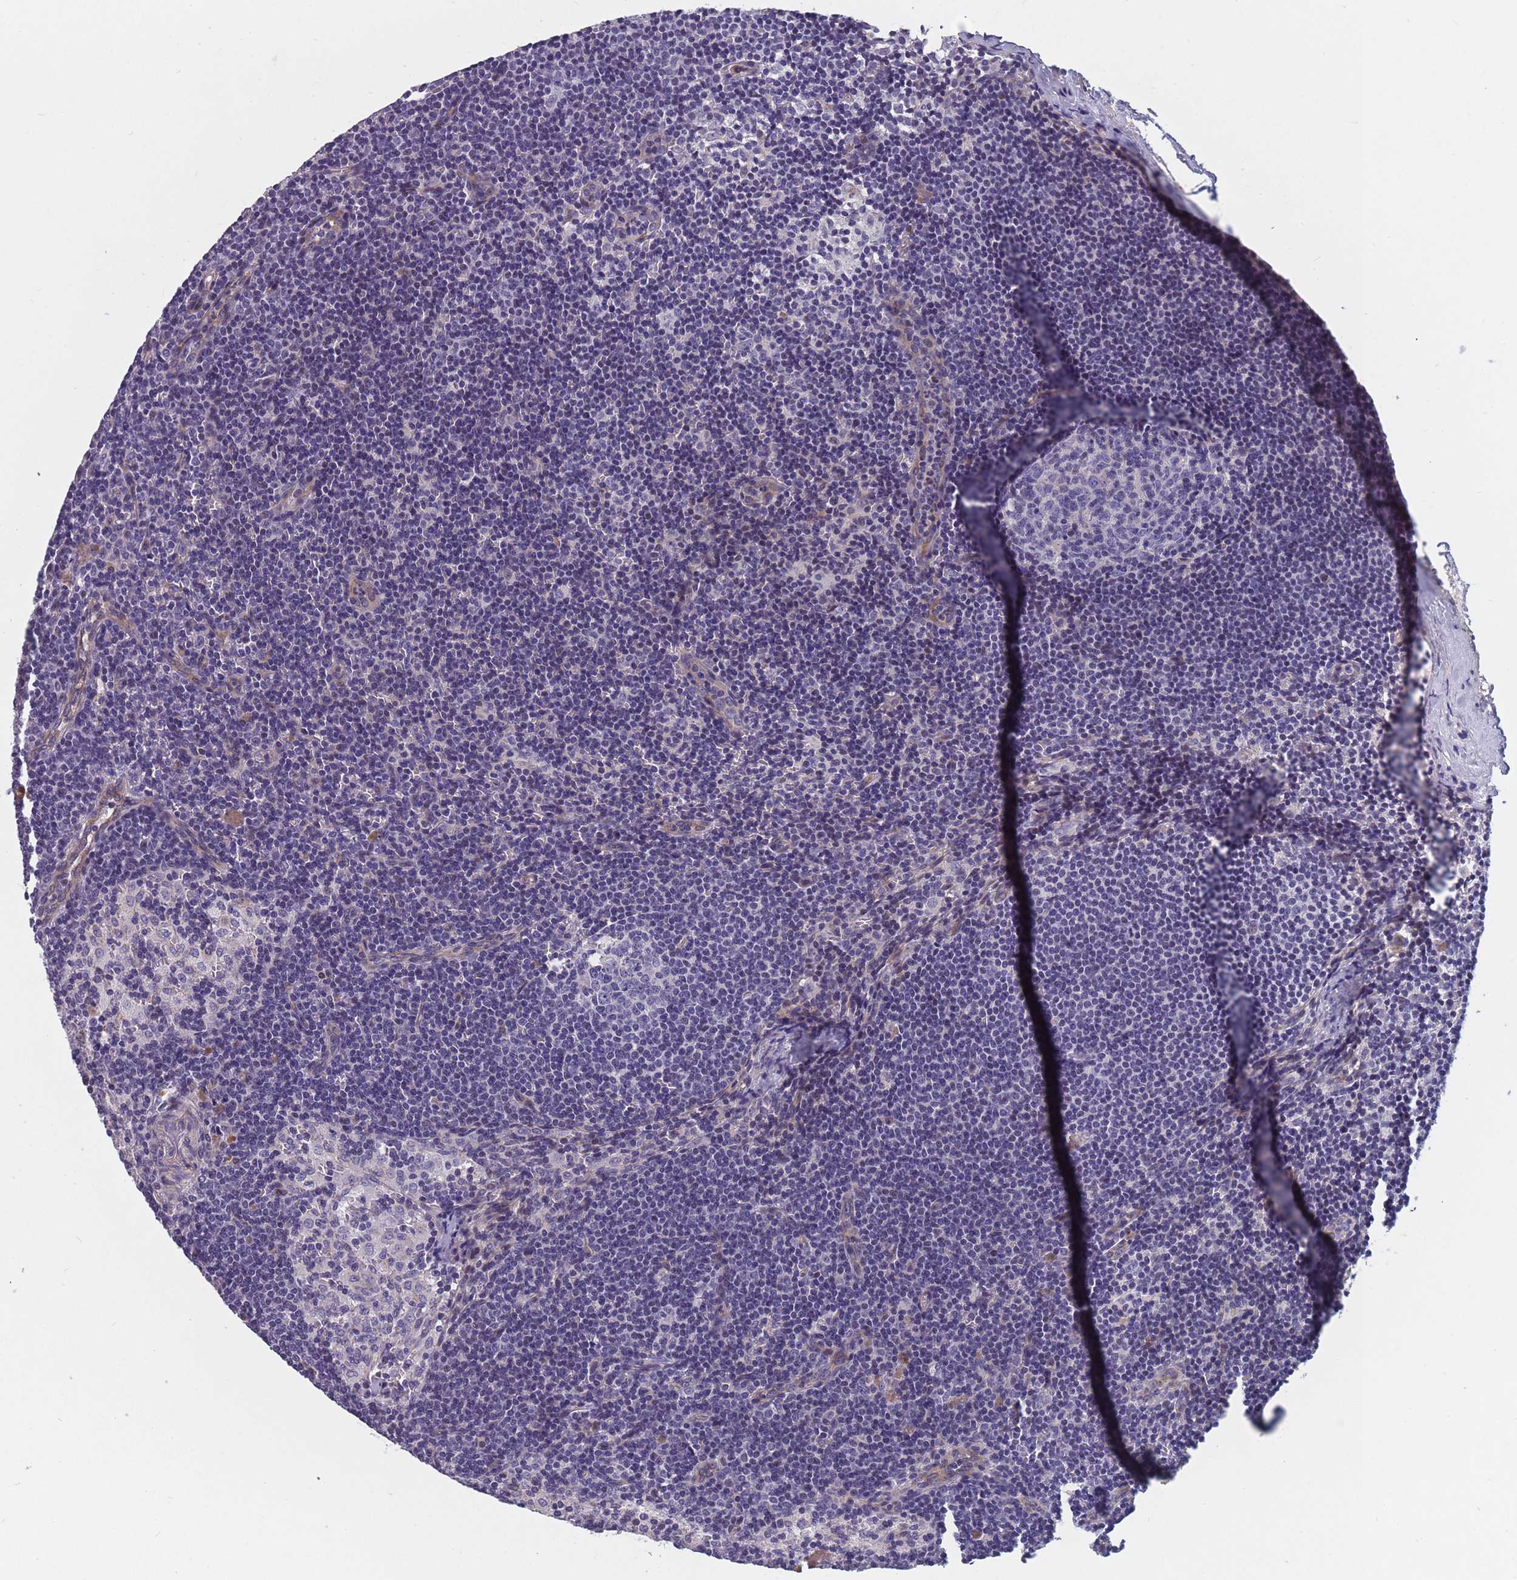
{"staining": {"intensity": "negative", "quantity": "none", "location": "none"}, "tissue": "lymph node", "cell_type": "Germinal center cells", "image_type": "normal", "snomed": [{"axis": "morphology", "description": "Normal tissue, NOS"}, {"axis": "topography", "description": "Lymph node"}], "caption": "Photomicrograph shows no protein staining in germinal center cells of unremarkable lymph node. (Stains: DAB (3,3'-diaminobenzidine) immunohistochemistry with hematoxylin counter stain, Microscopy: brightfield microscopy at high magnification).", "gene": "FAM83F", "patient": {"sex": "female", "age": 42}}